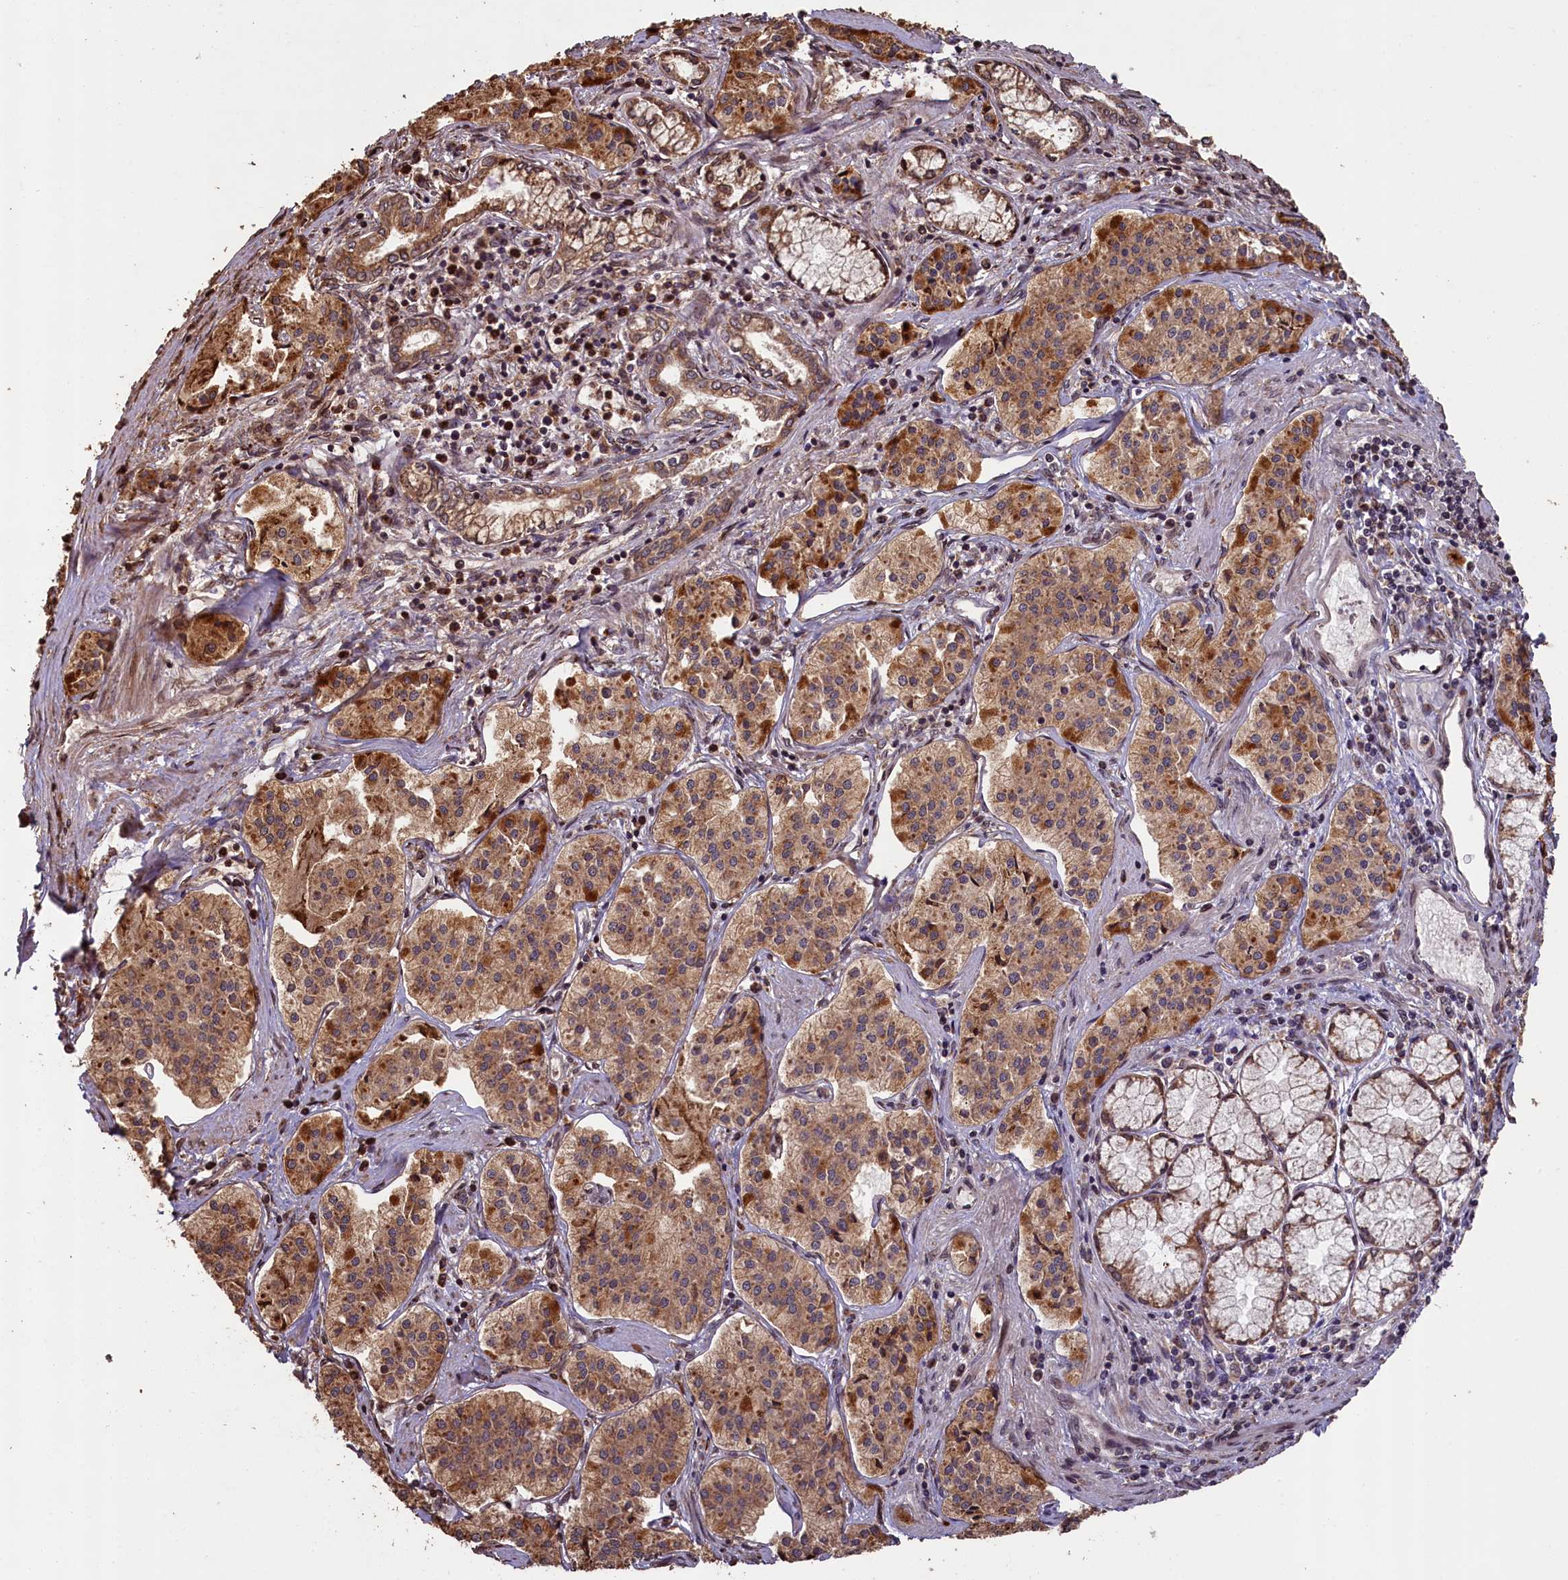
{"staining": {"intensity": "moderate", "quantity": ">75%", "location": "cytoplasmic/membranous"}, "tissue": "pancreatic cancer", "cell_type": "Tumor cells", "image_type": "cancer", "snomed": [{"axis": "morphology", "description": "Adenocarcinoma, NOS"}, {"axis": "topography", "description": "Pancreas"}], "caption": "Moderate cytoplasmic/membranous positivity for a protein is seen in approximately >75% of tumor cells of pancreatic cancer using IHC.", "gene": "SLC38A7", "patient": {"sex": "female", "age": 50}}